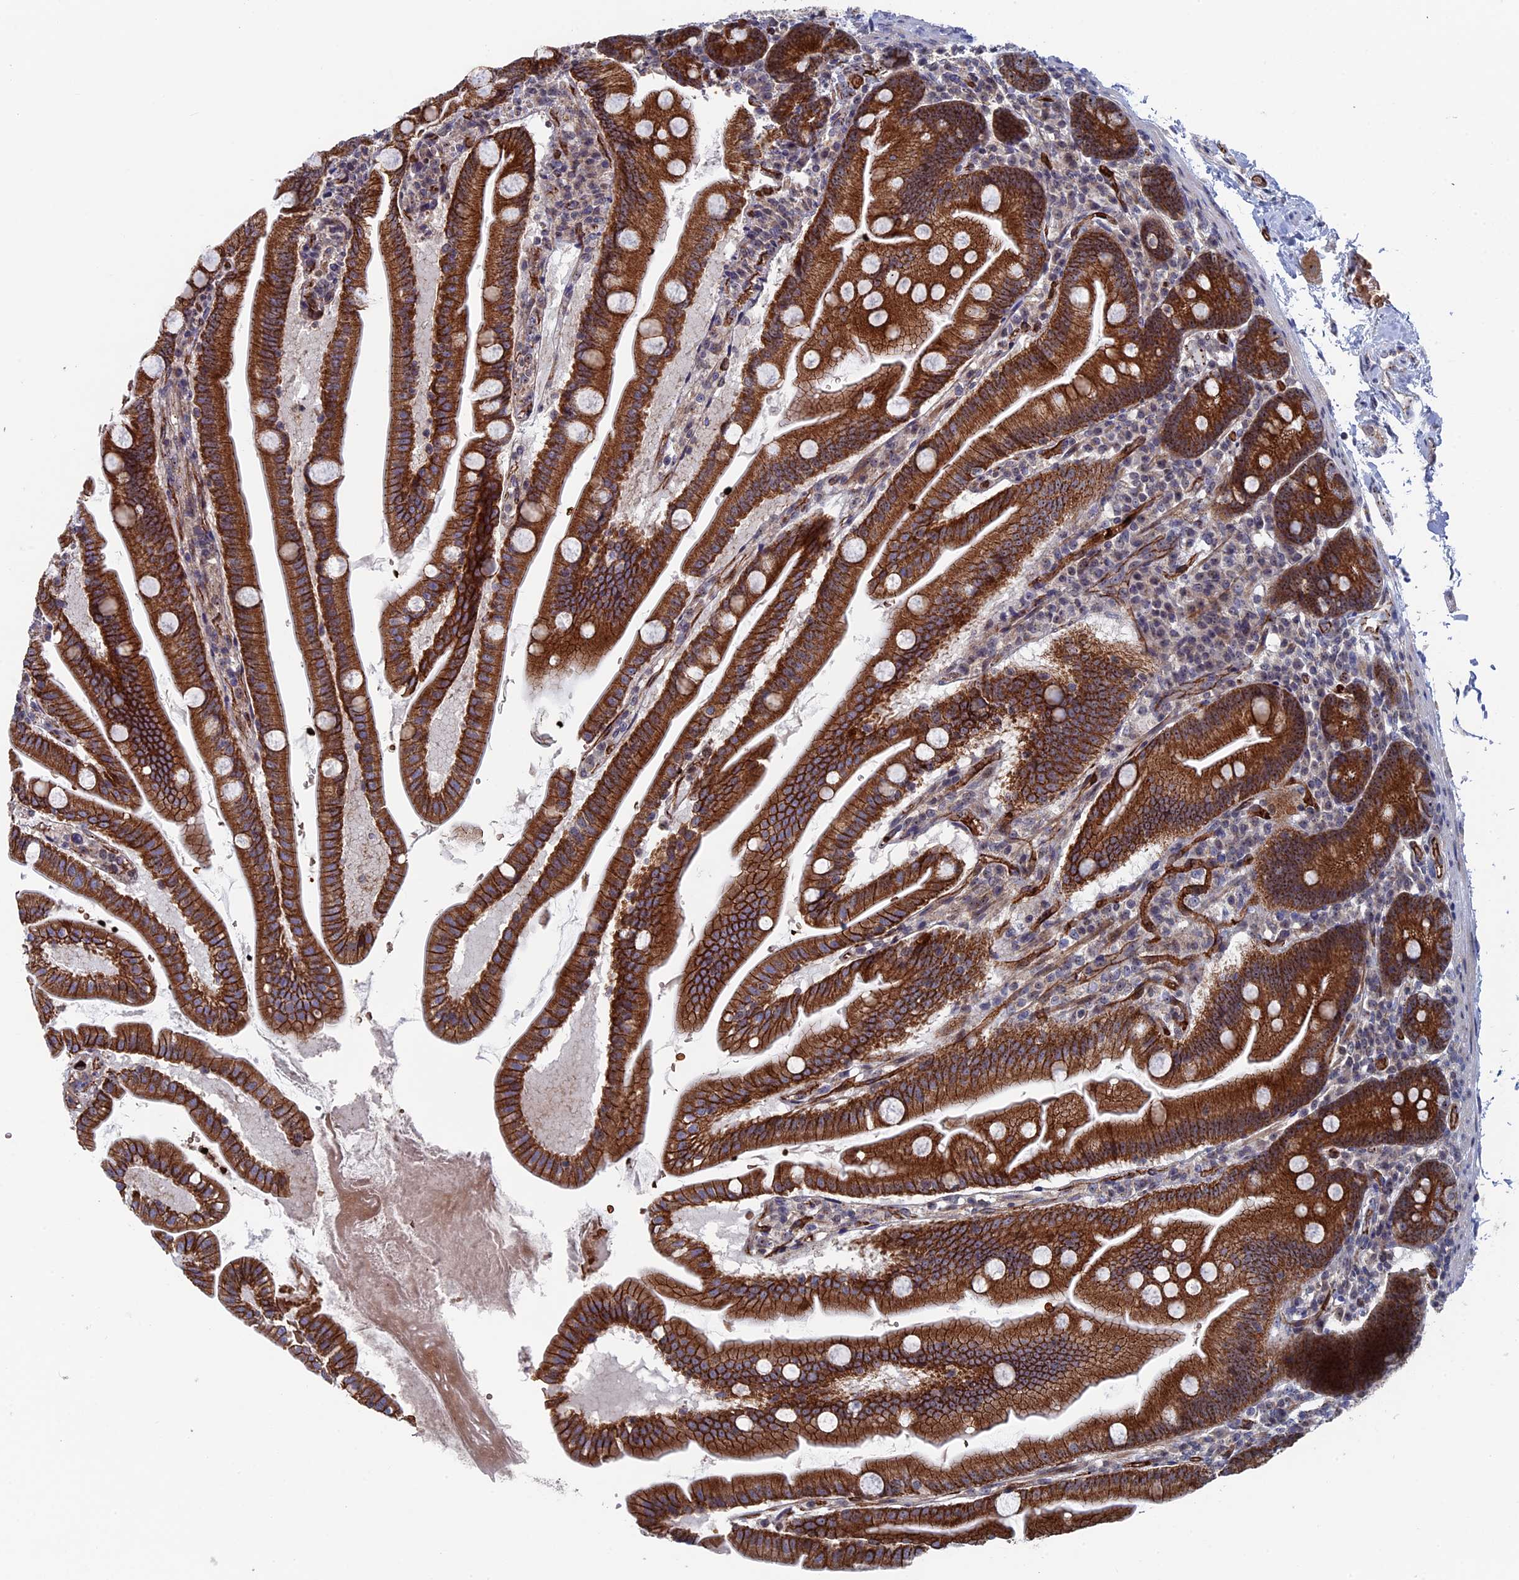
{"staining": {"intensity": "strong", "quantity": ">75%", "location": "cytoplasmic/membranous"}, "tissue": "small intestine", "cell_type": "Glandular cells", "image_type": "normal", "snomed": [{"axis": "morphology", "description": "Normal tissue, NOS"}, {"axis": "topography", "description": "Small intestine"}], "caption": "Brown immunohistochemical staining in benign small intestine exhibits strong cytoplasmic/membranous positivity in approximately >75% of glandular cells.", "gene": "EXOSC9", "patient": {"sex": "female", "age": 68}}